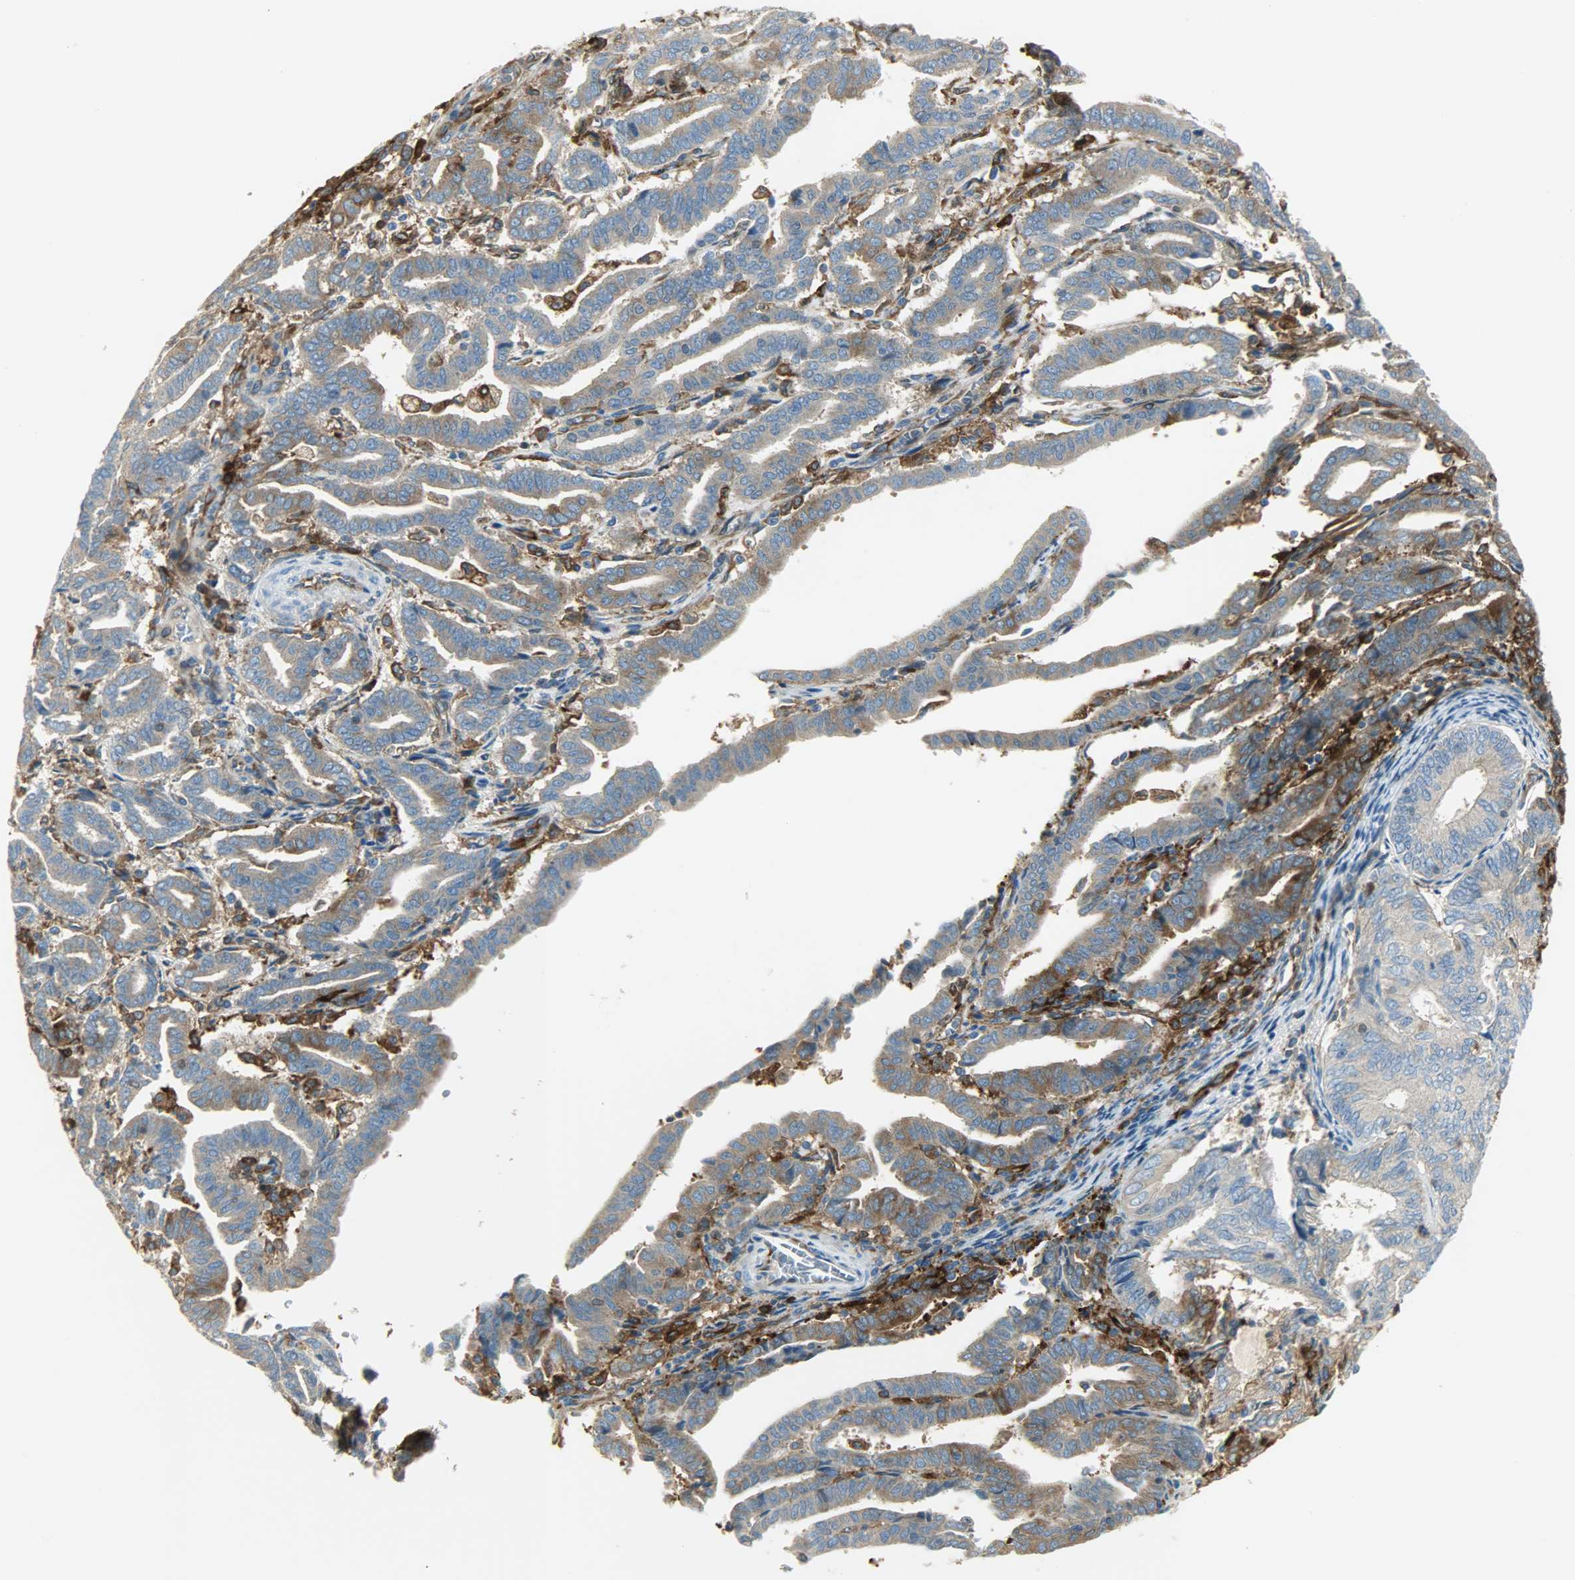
{"staining": {"intensity": "moderate", "quantity": ">75%", "location": "cytoplasmic/membranous"}, "tissue": "endometrial cancer", "cell_type": "Tumor cells", "image_type": "cancer", "snomed": [{"axis": "morphology", "description": "Adenocarcinoma, NOS"}, {"axis": "topography", "description": "Uterus"}], "caption": "IHC histopathology image of adenocarcinoma (endometrial) stained for a protein (brown), which reveals medium levels of moderate cytoplasmic/membranous staining in approximately >75% of tumor cells.", "gene": "WARS1", "patient": {"sex": "female", "age": 83}}